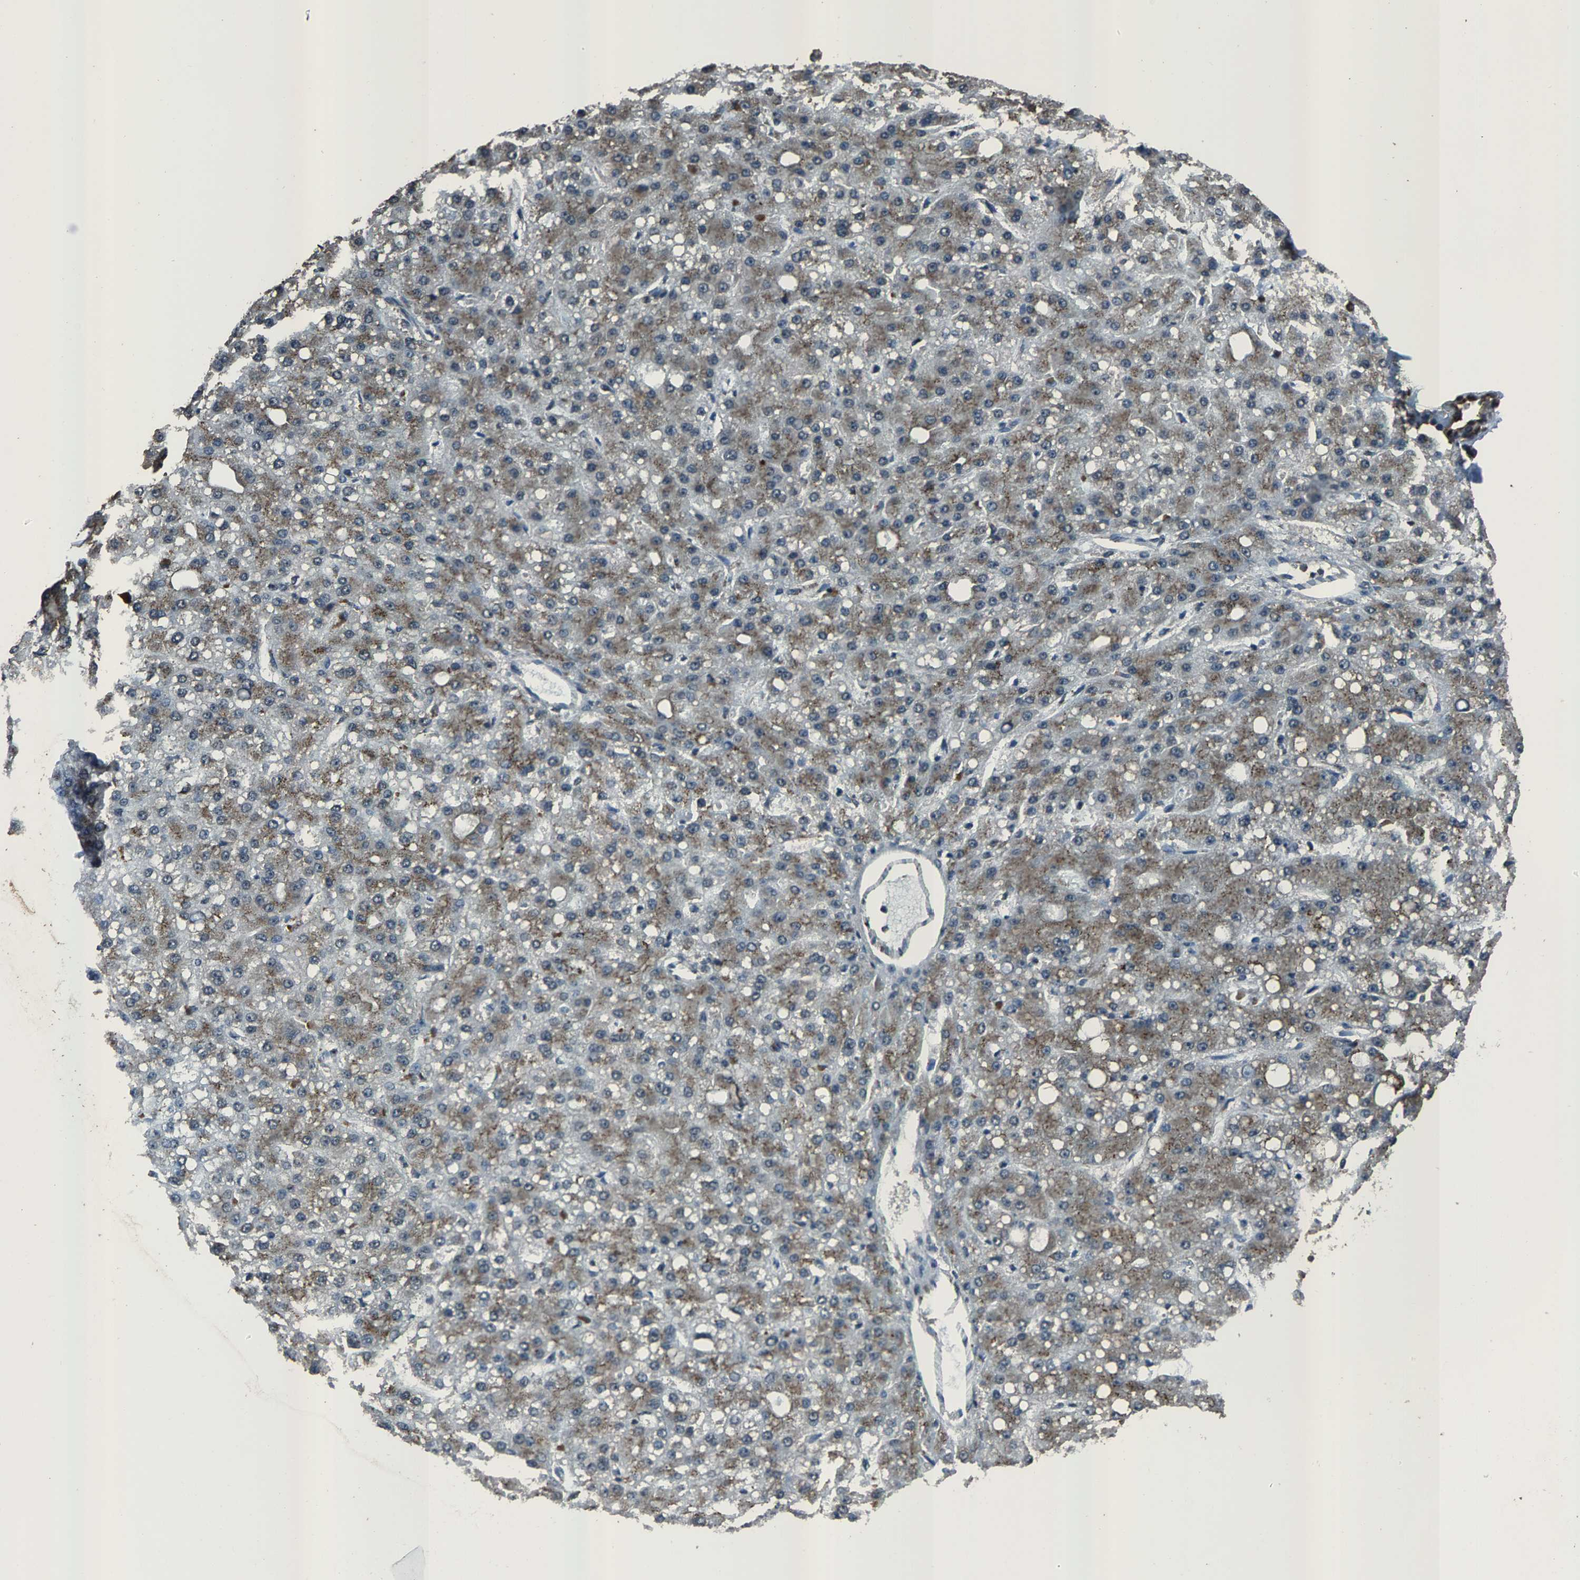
{"staining": {"intensity": "weak", "quantity": ">75%", "location": "cytoplasmic/membranous"}, "tissue": "liver cancer", "cell_type": "Tumor cells", "image_type": "cancer", "snomed": [{"axis": "morphology", "description": "Carcinoma, Hepatocellular, NOS"}, {"axis": "topography", "description": "Liver"}], "caption": "Tumor cells show weak cytoplasmic/membranous expression in approximately >75% of cells in liver cancer. The protein is shown in brown color, while the nuclei are stained blue.", "gene": "SLC38A10", "patient": {"sex": "male", "age": 67}}